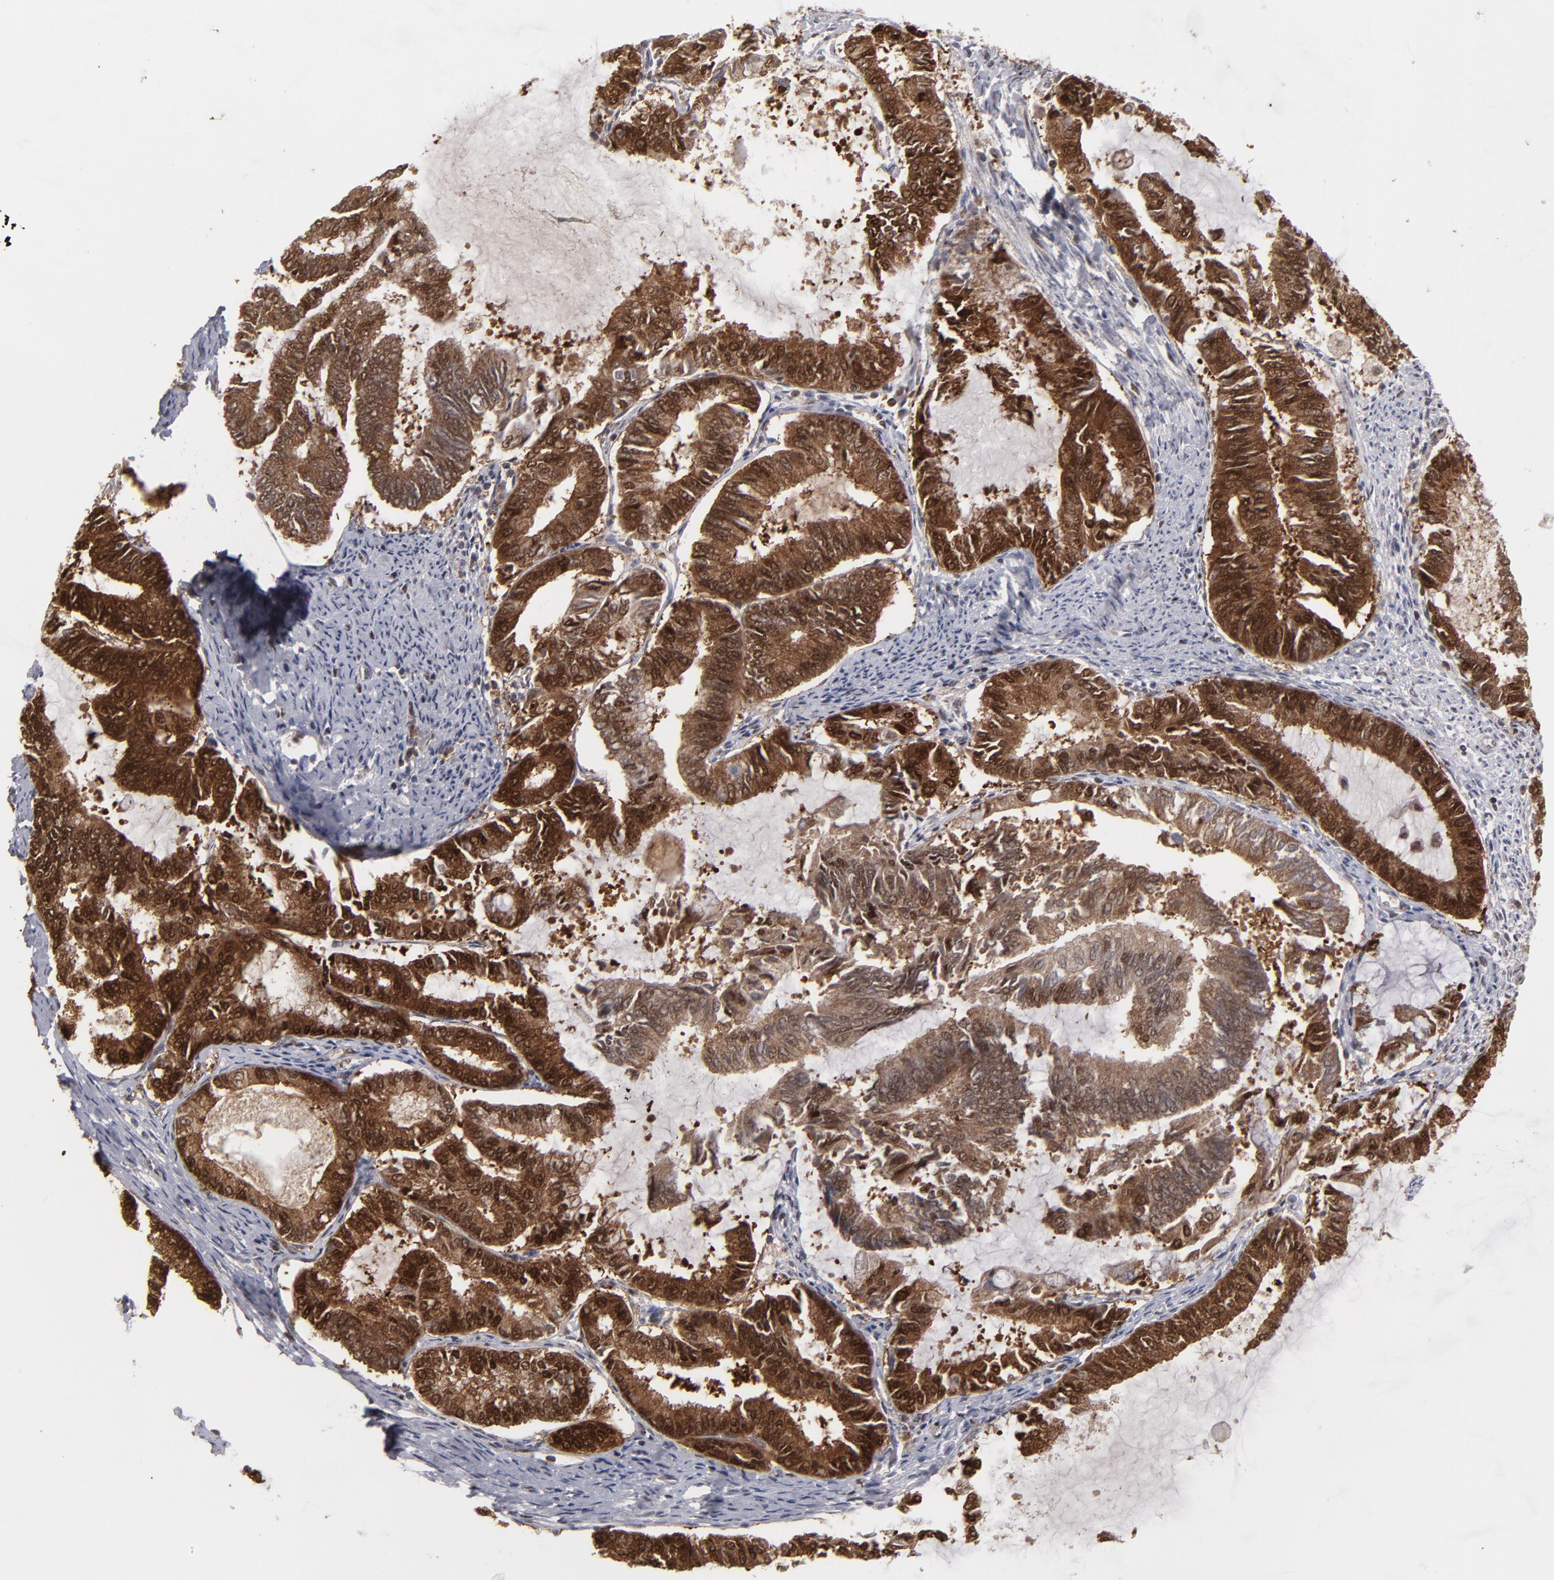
{"staining": {"intensity": "strong", "quantity": ">75%", "location": "cytoplasmic/membranous,nuclear"}, "tissue": "endometrial cancer", "cell_type": "Tumor cells", "image_type": "cancer", "snomed": [{"axis": "morphology", "description": "Adenocarcinoma, NOS"}, {"axis": "topography", "description": "Endometrium"}], "caption": "Adenocarcinoma (endometrial) stained with immunohistochemistry demonstrates strong cytoplasmic/membranous and nuclear staining in about >75% of tumor cells.", "gene": "GSR", "patient": {"sex": "female", "age": 86}}